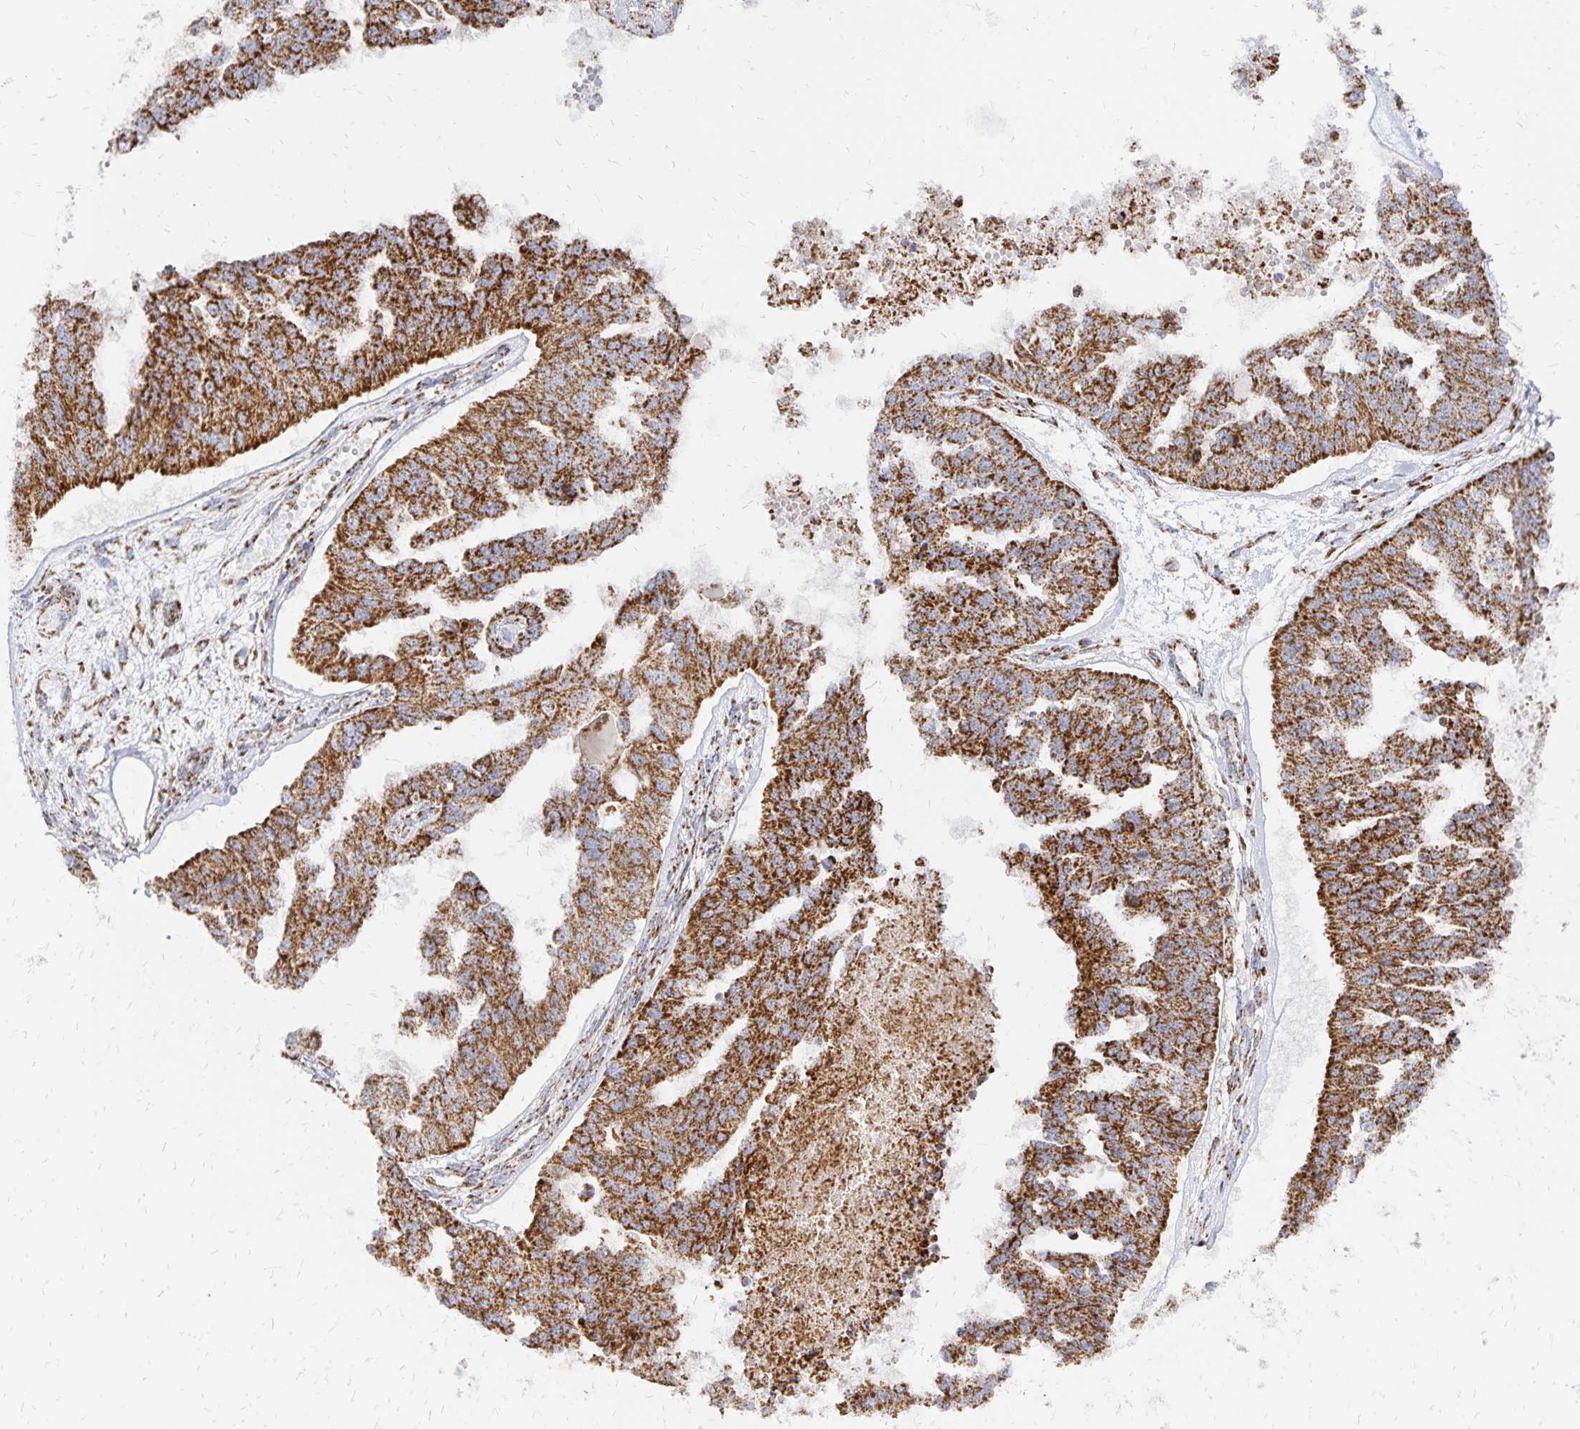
{"staining": {"intensity": "strong", "quantity": ">75%", "location": "cytoplasmic/membranous"}, "tissue": "ovarian cancer", "cell_type": "Tumor cells", "image_type": "cancer", "snomed": [{"axis": "morphology", "description": "Cystadenocarcinoma, serous, NOS"}, {"axis": "topography", "description": "Ovary"}], "caption": "Tumor cells reveal strong cytoplasmic/membranous staining in approximately >75% of cells in ovarian cancer (serous cystadenocarcinoma).", "gene": "STOML2", "patient": {"sex": "female", "age": 58}}